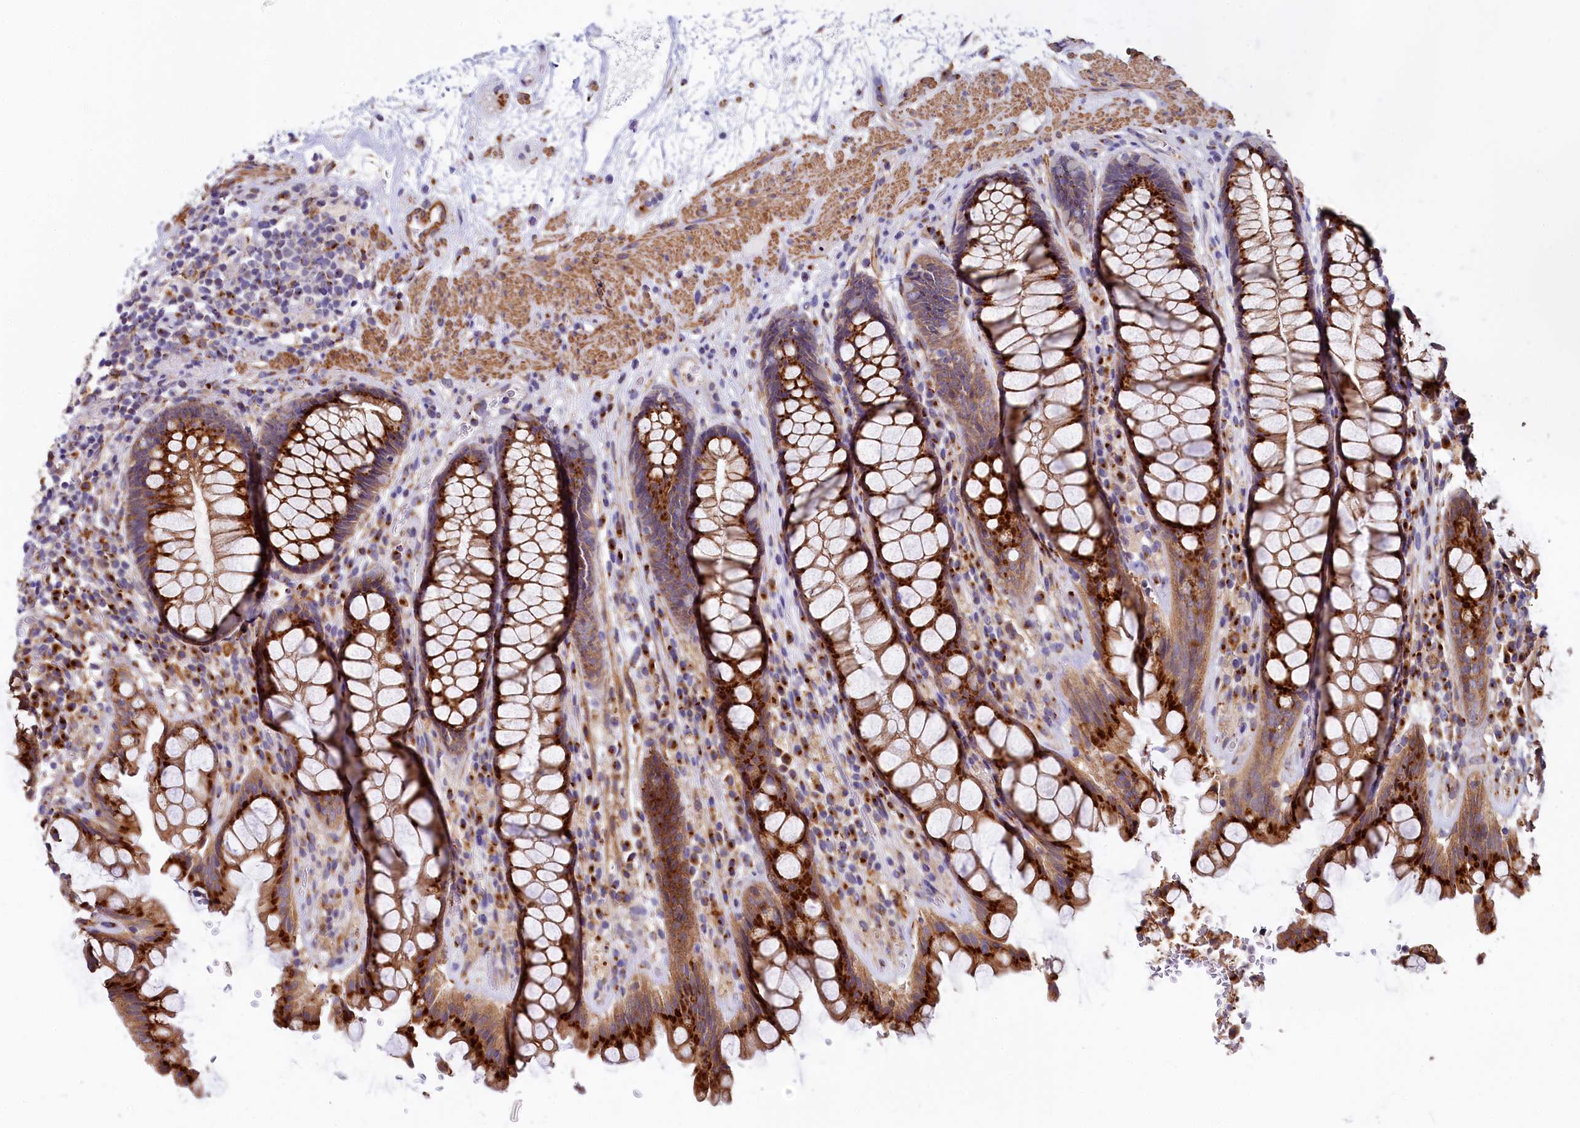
{"staining": {"intensity": "strong", "quantity": ">75%", "location": "cytoplasmic/membranous"}, "tissue": "rectum", "cell_type": "Glandular cells", "image_type": "normal", "snomed": [{"axis": "morphology", "description": "Normal tissue, NOS"}, {"axis": "topography", "description": "Rectum"}], "caption": "Immunohistochemistry (IHC) image of unremarkable human rectum stained for a protein (brown), which exhibits high levels of strong cytoplasmic/membranous staining in about >75% of glandular cells.", "gene": "BET1L", "patient": {"sex": "male", "age": 64}}